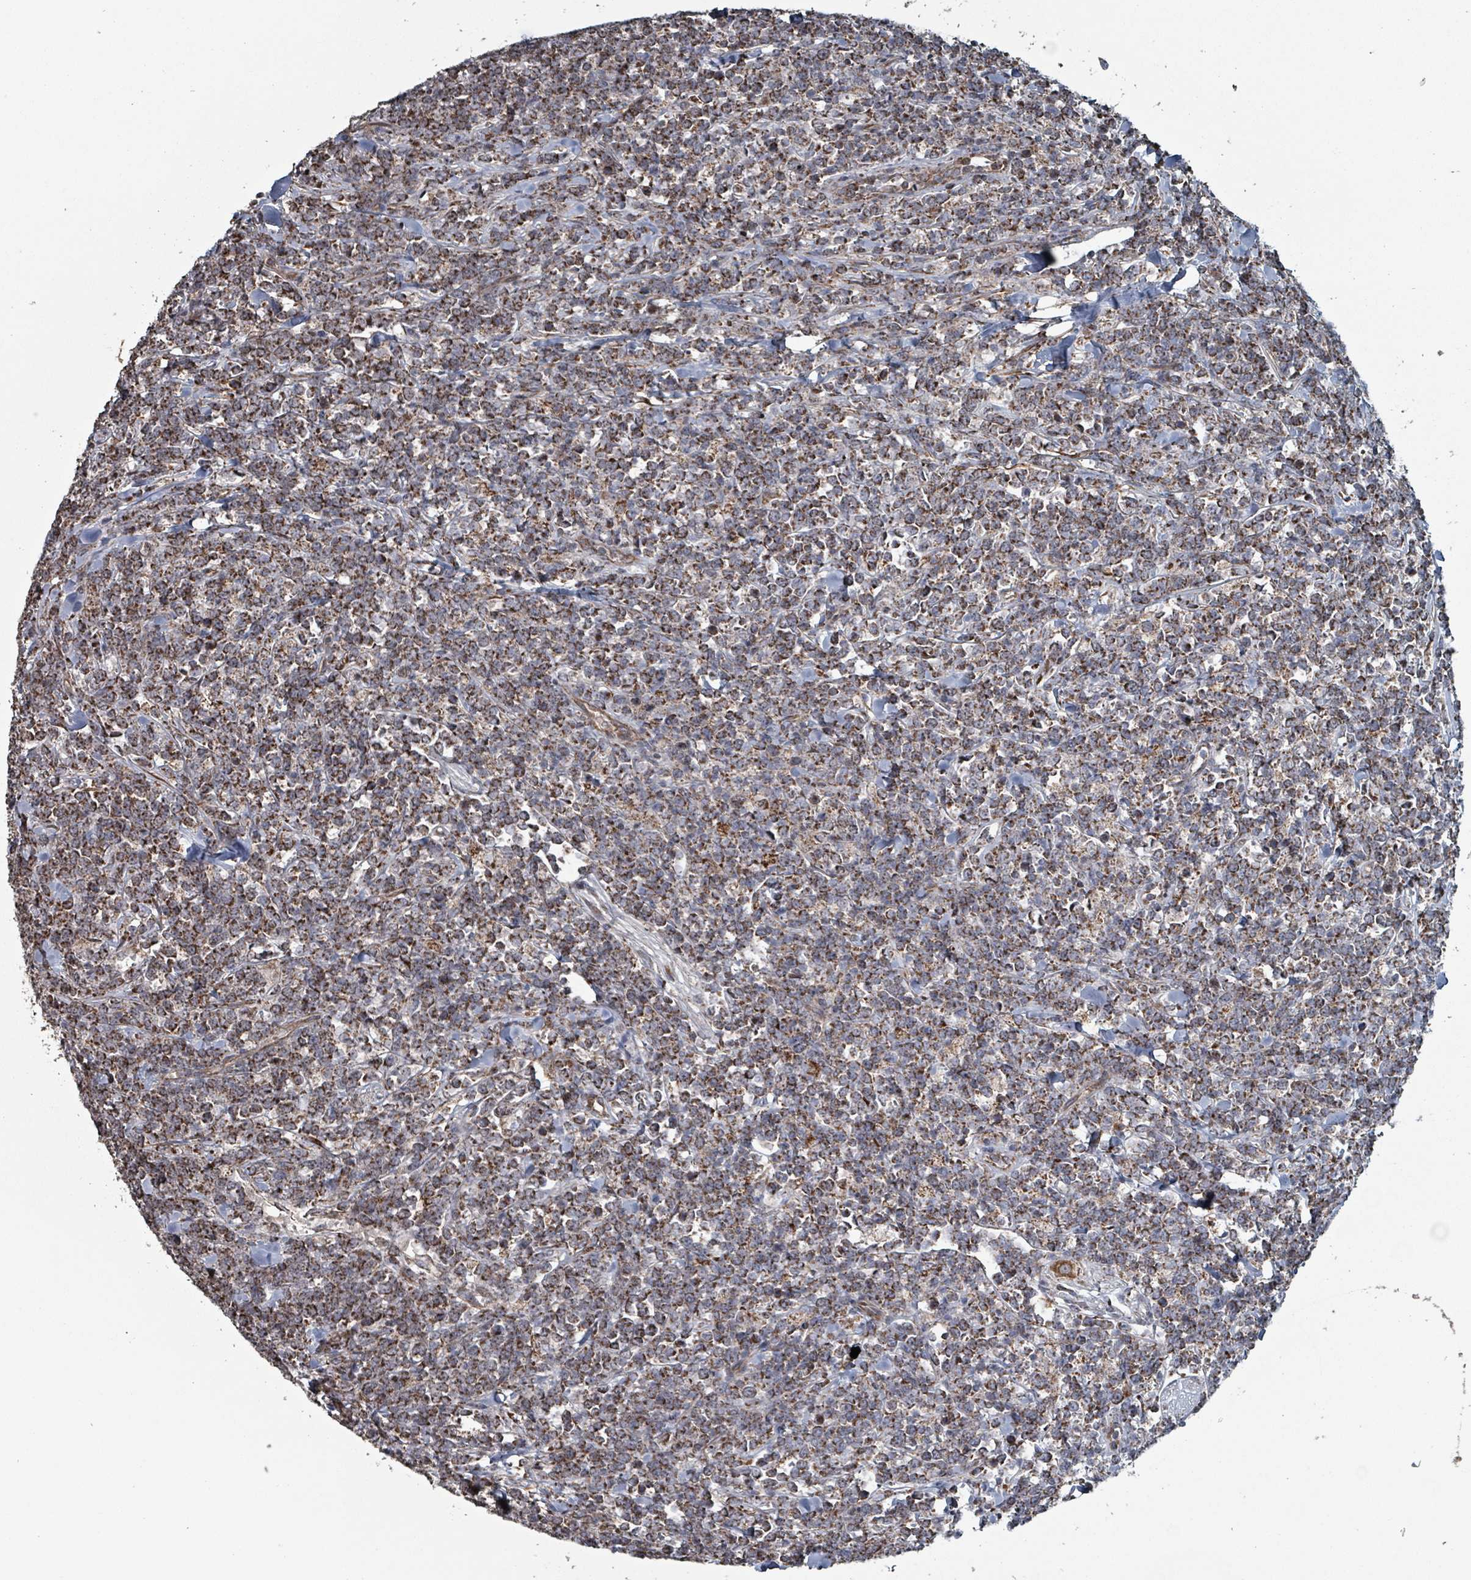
{"staining": {"intensity": "moderate", "quantity": ">75%", "location": "cytoplasmic/membranous"}, "tissue": "lymphoma", "cell_type": "Tumor cells", "image_type": "cancer", "snomed": [{"axis": "morphology", "description": "Malignant lymphoma, non-Hodgkin's type, High grade"}, {"axis": "topography", "description": "Small intestine"}, {"axis": "topography", "description": "Colon"}], "caption": "High-magnification brightfield microscopy of lymphoma stained with DAB (brown) and counterstained with hematoxylin (blue). tumor cells exhibit moderate cytoplasmic/membranous staining is present in approximately>75% of cells. (DAB = brown stain, brightfield microscopy at high magnification).", "gene": "MRPL4", "patient": {"sex": "male", "age": 8}}